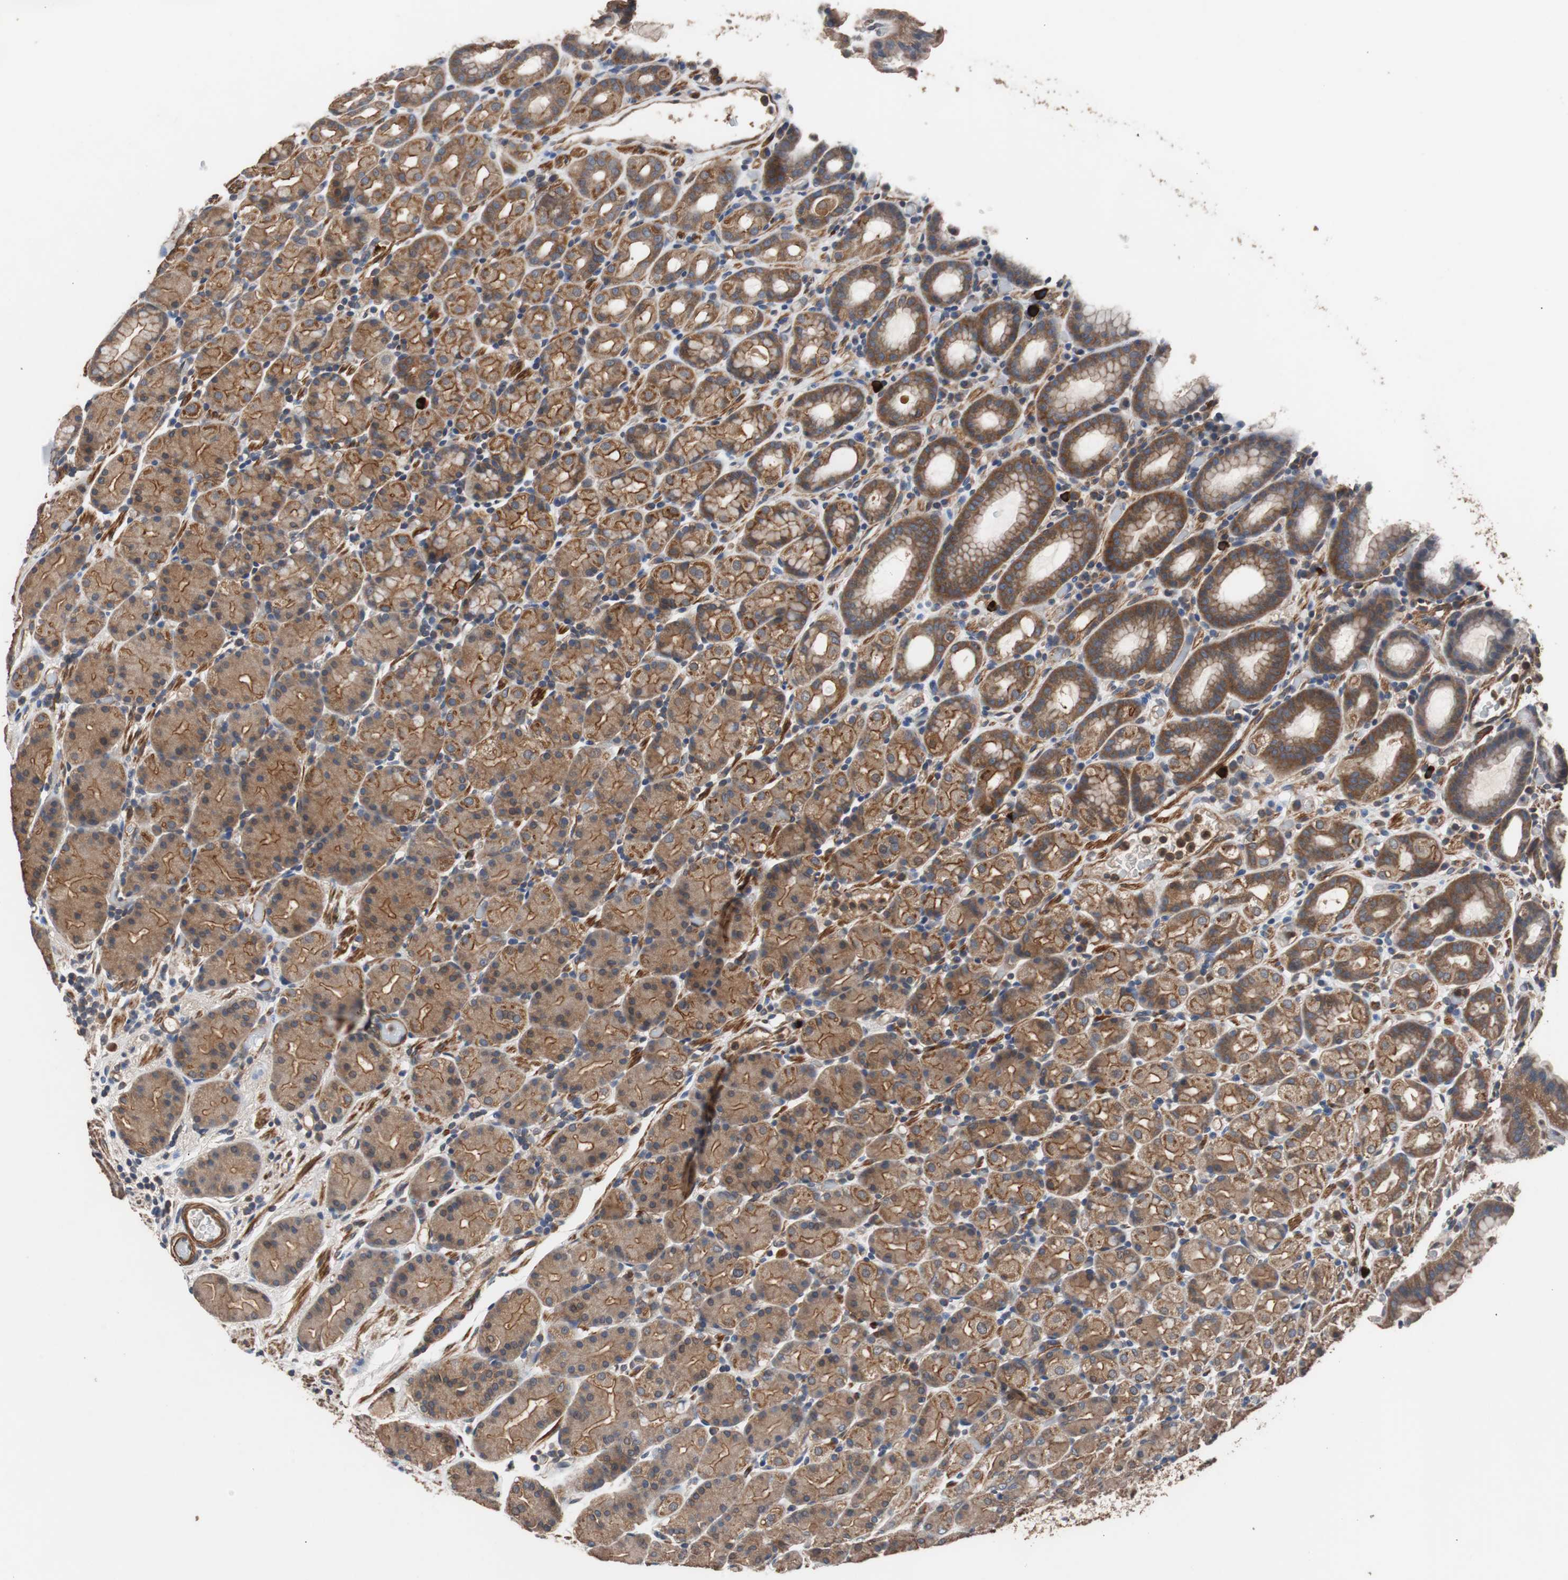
{"staining": {"intensity": "moderate", "quantity": ">75%", "location": "cytoplasmic/membranous"}, "tissue": "stomach", "cell_type": "Glandular cells", "image_type": "normal", "snomed": [{"axis": "morphology", "description": "Normal tissue, NOS"}, {"axis": "topography", "description": "Stomach, upper"}], "caption": "Human stomach stained for a protein (brown) reveals moderate cytoplasmic/membranous positive staining in about >75% of glandular cells.", "gene": "PITRM1", "patient": {"sex": "male", "age": 68}}